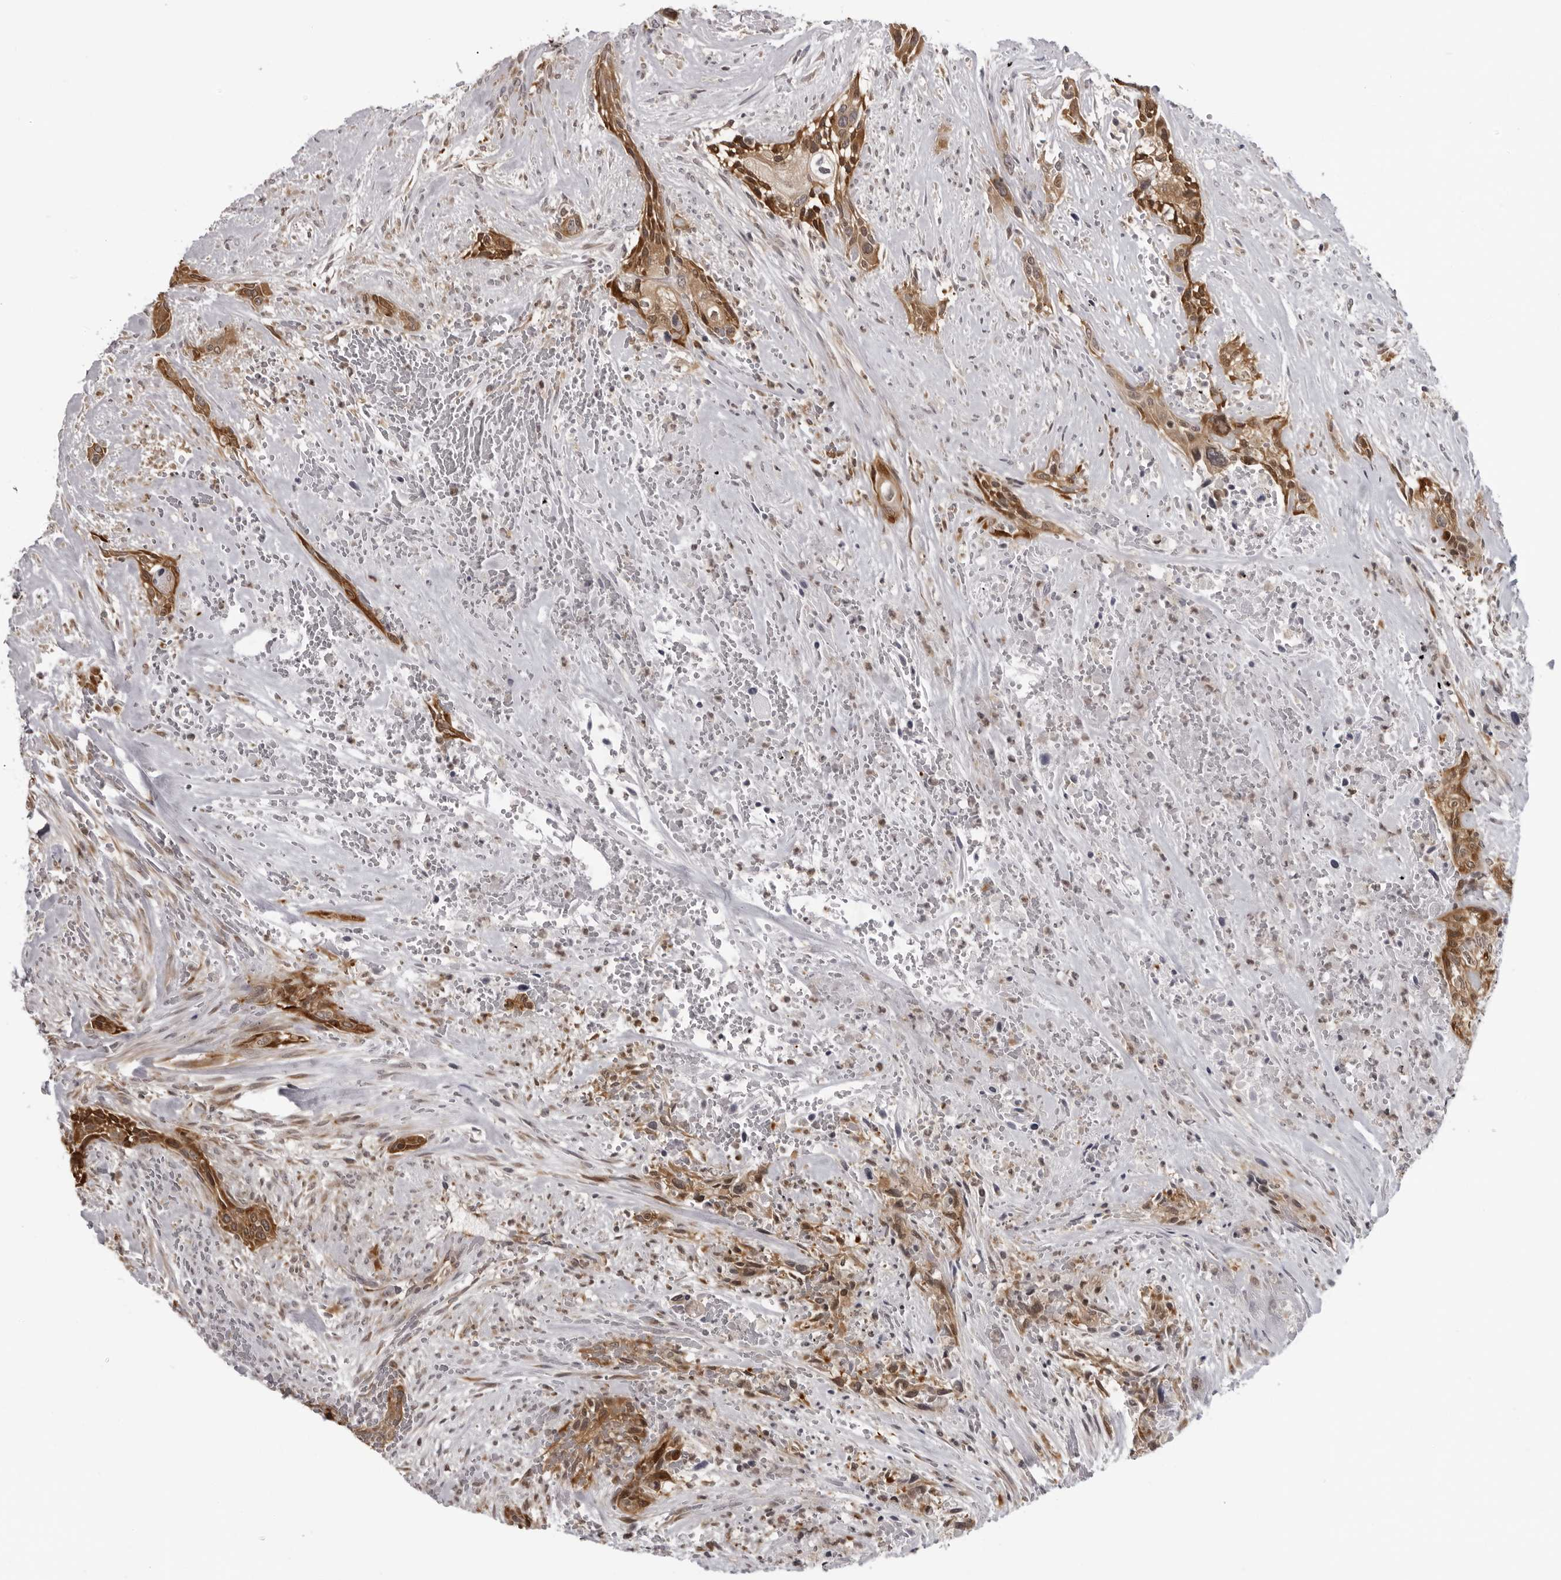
{"staining": {"intensity": "strong", "quantity": ">75%", "location": "cytoplasmic/membranous"}, "tissue": "urothelial cancer", "cell_type": "Tumor cells", "image_type": "cancer", "snomed": [{"axis": "morphology", "description": "Urothelial carcinoma, High grade"}, {"axis": "topography", "description": "Urinary bladder"}], "caption": "IHC of urothelial cancer reveals high levels of strong cytoplasmic/membranous expression in about >75% of tumor cells.", "gene": "MRPS15", "patient": {"sex": "male", "age": 35}}